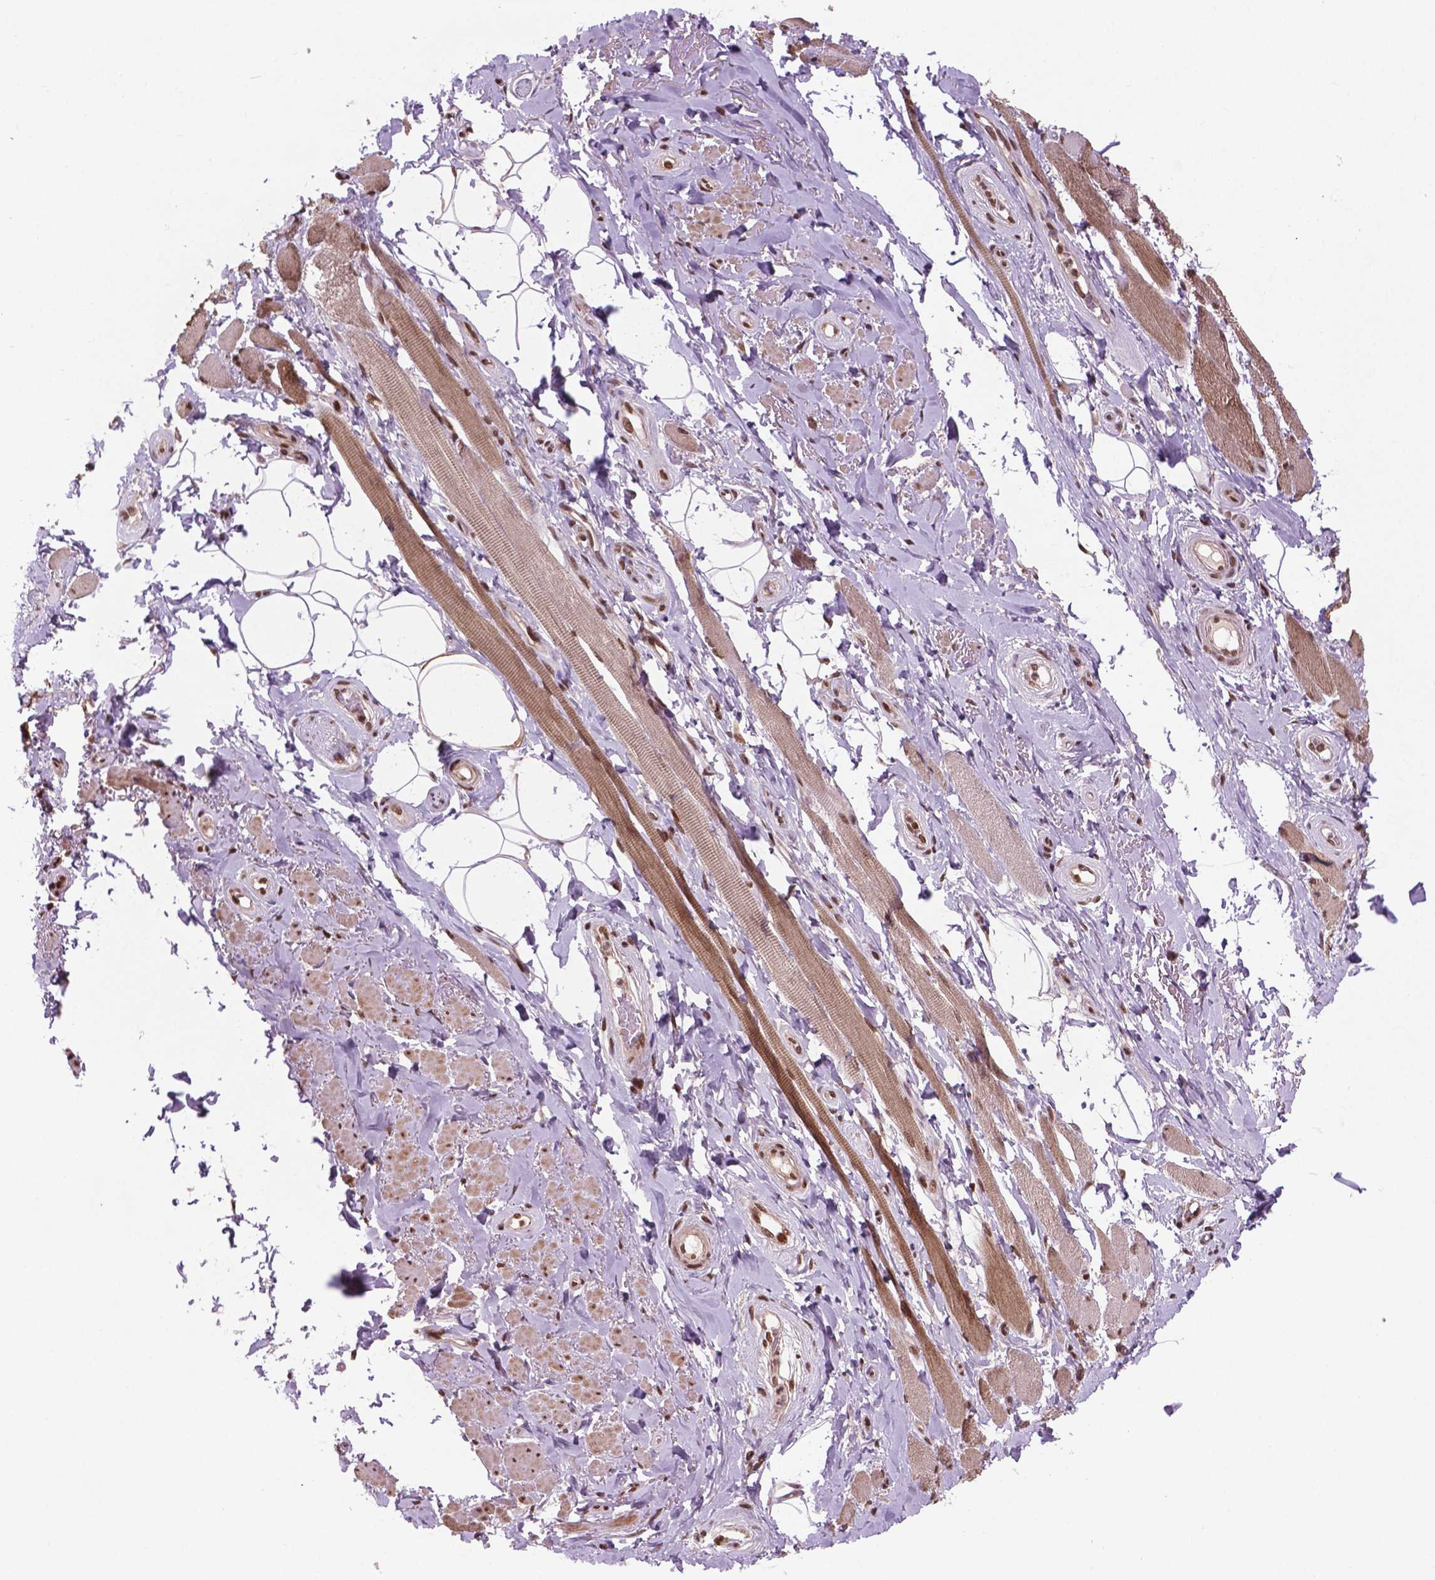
{"staining": {"intensity": "moderate", "quantity": "25%-75%", "location": "nuclear"}, "tissue": "adipose tissue", "cell_type": "Adipocytes", "image_type": "normal", "snomed": [{"axis": "morphology", "description": "Normal tissue, NOS"}, {"axis": "topography", "description": "Anal"}, {"axis": "topography", "description": "Peripheral nerve tissue"}], "caption": "Protein staining demonstrates moderate nuclear positivity in about 25%-75% of adipocytes in benign adipose tissue.", "gene": "SIRT6", "patient": {"sex": "male", "age": 53}}